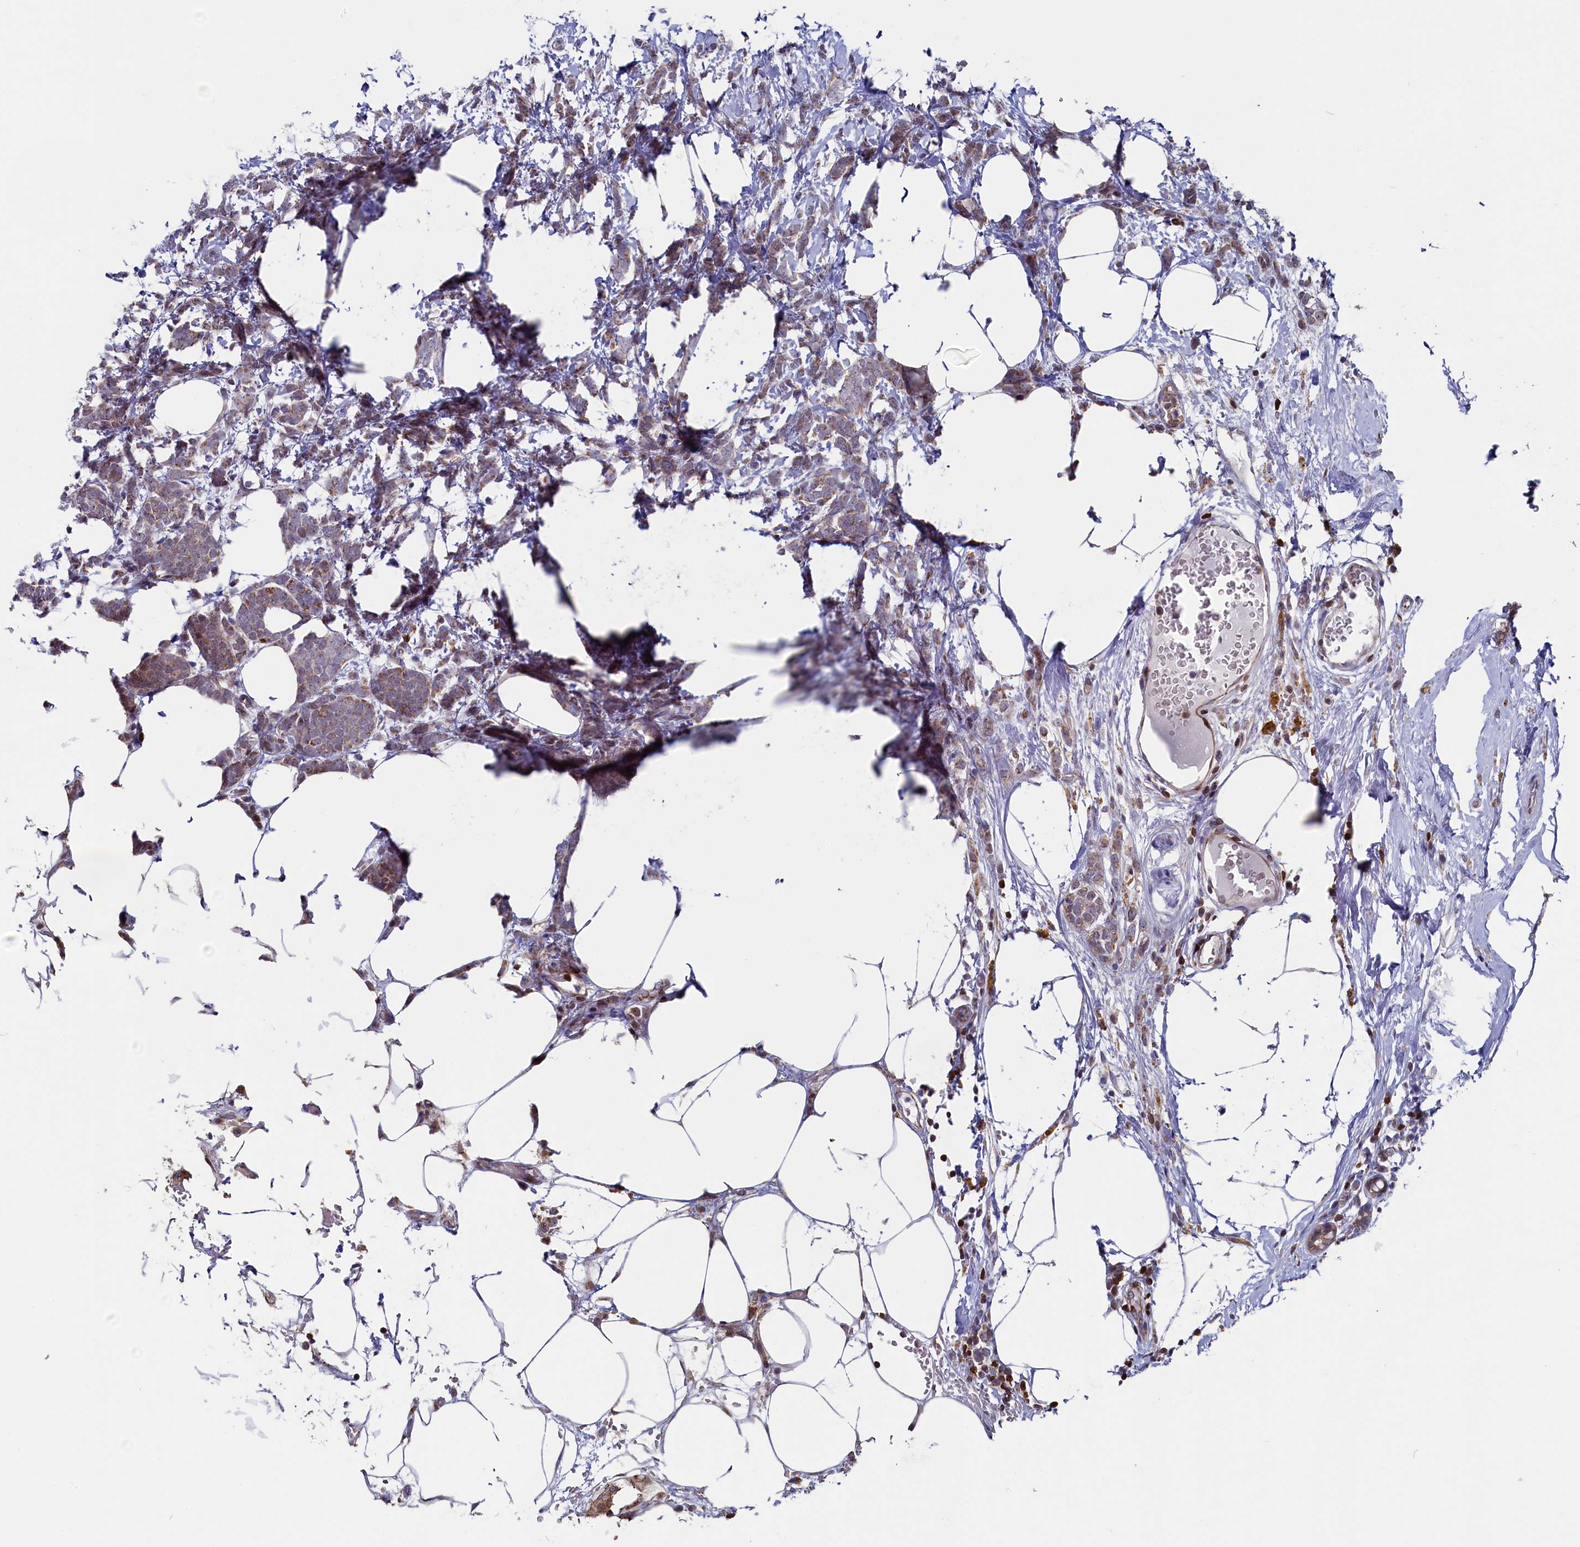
{"staining": {"intensity": "weak", "quantity": "25%-75%", "location": "cytoplasmic/membranous"}, "tissue": "breast cancer", "cell_type": "Tumor cells", "image_type": "cancer", "snomed": [{"axis": "morphology", "description": "Lobular carcinoma"}, {"axis": "topography", "description": "Breast"}], "caption": "Approximately 25%-75% of tumor cells in human breast cancer (lobular carcinoma) demonstrate weak cytoplasmic/membranous protein expression as visualized by brown immunohistochemical staining.", "gene": "CIAPIN1", "patient": {"sex": "female", "age": 58}}